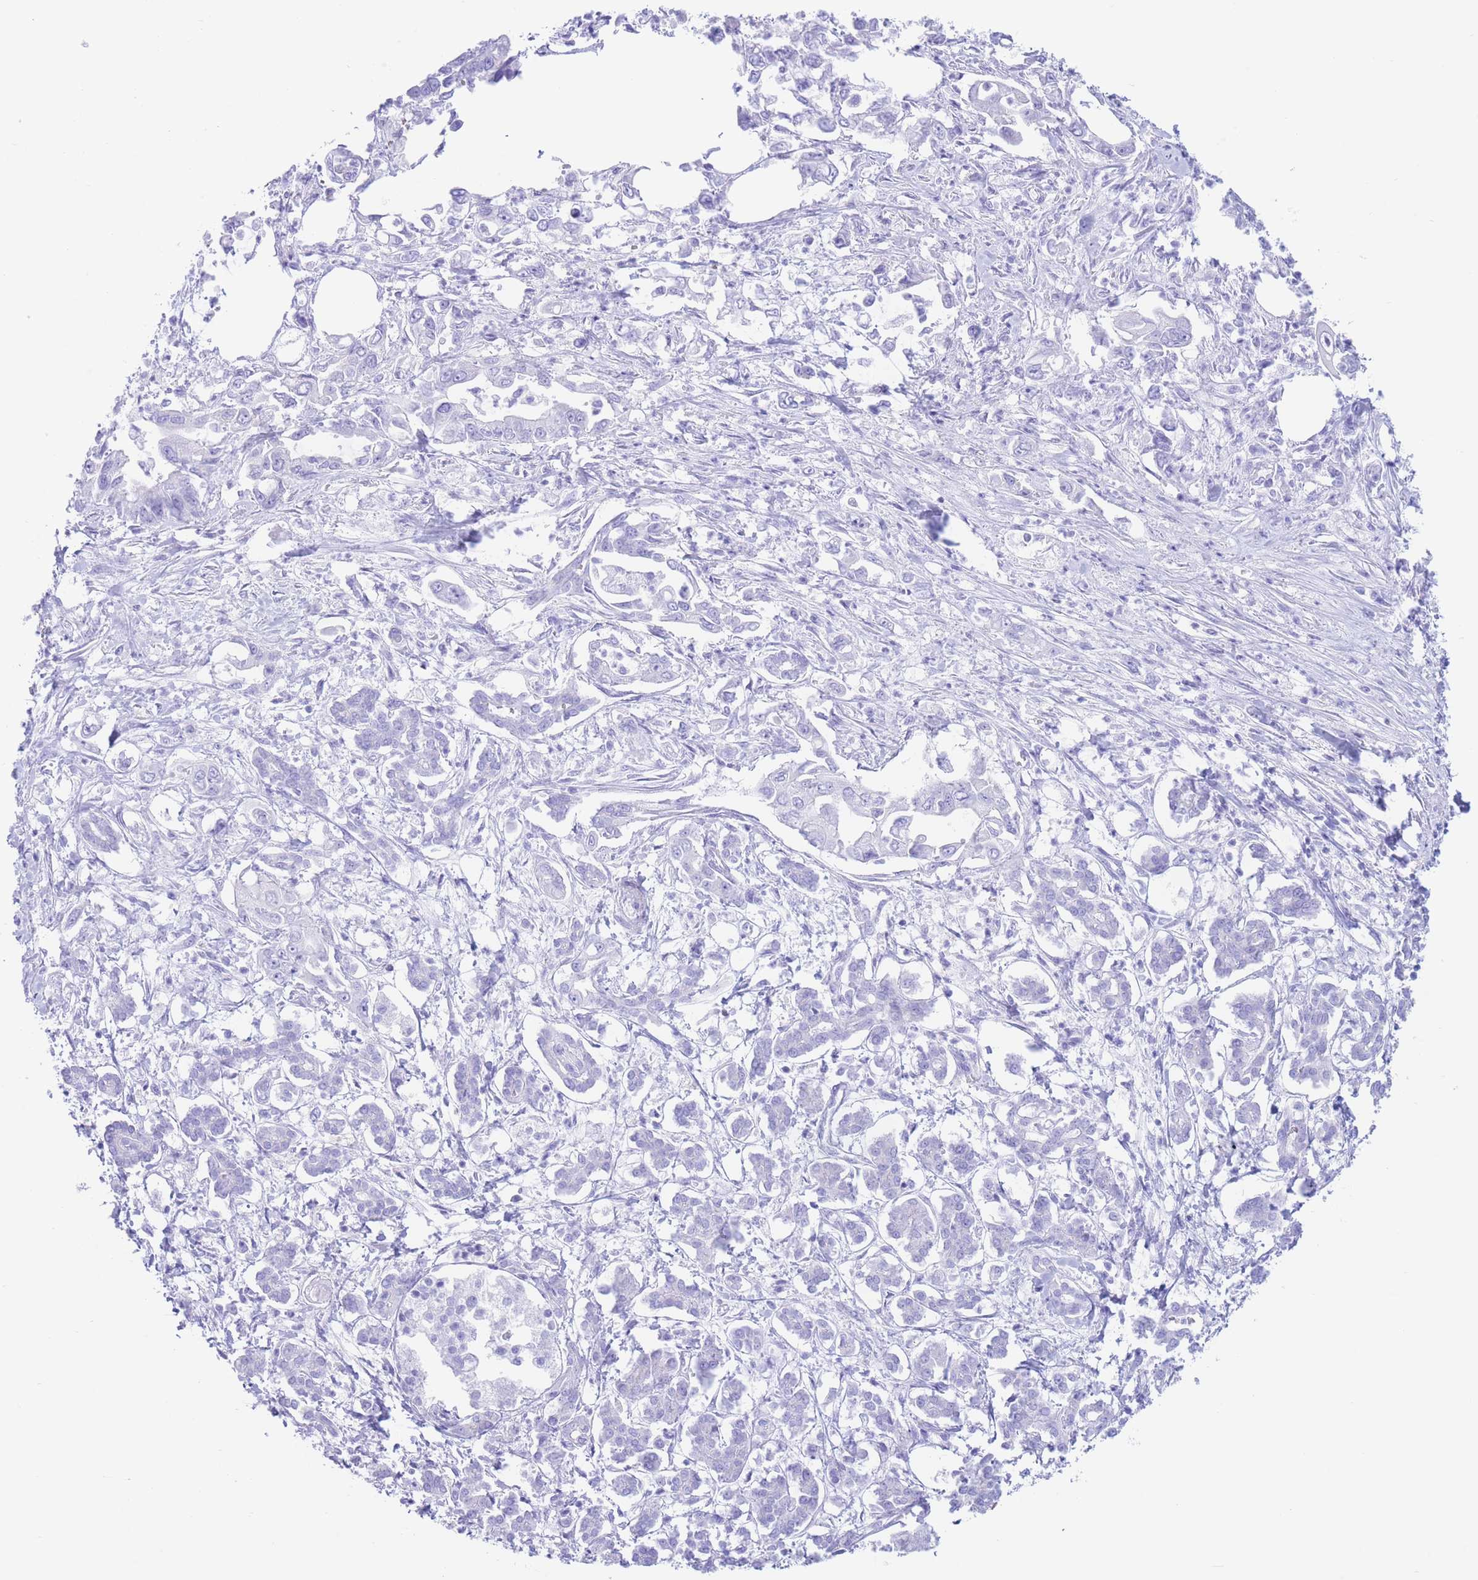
{"staining": {"intensity": "negative", "quantity": "none", "location": "none"}, "tissue": "pancreatic cancer", "cell_type": "Tumor cells", "image_type": "cancer", "snomed": [{"axis": "morphology", "description": "Adenocarcinoma, NOS"}, {"axis": "topography", "description": "Pancreas"}], "caption": "The histopathology image demonstrates no staining of tumor cells in pancreatic cancer.", "gene": "SLCO1B3", "patient": {"sex": "male", "age": 61}}